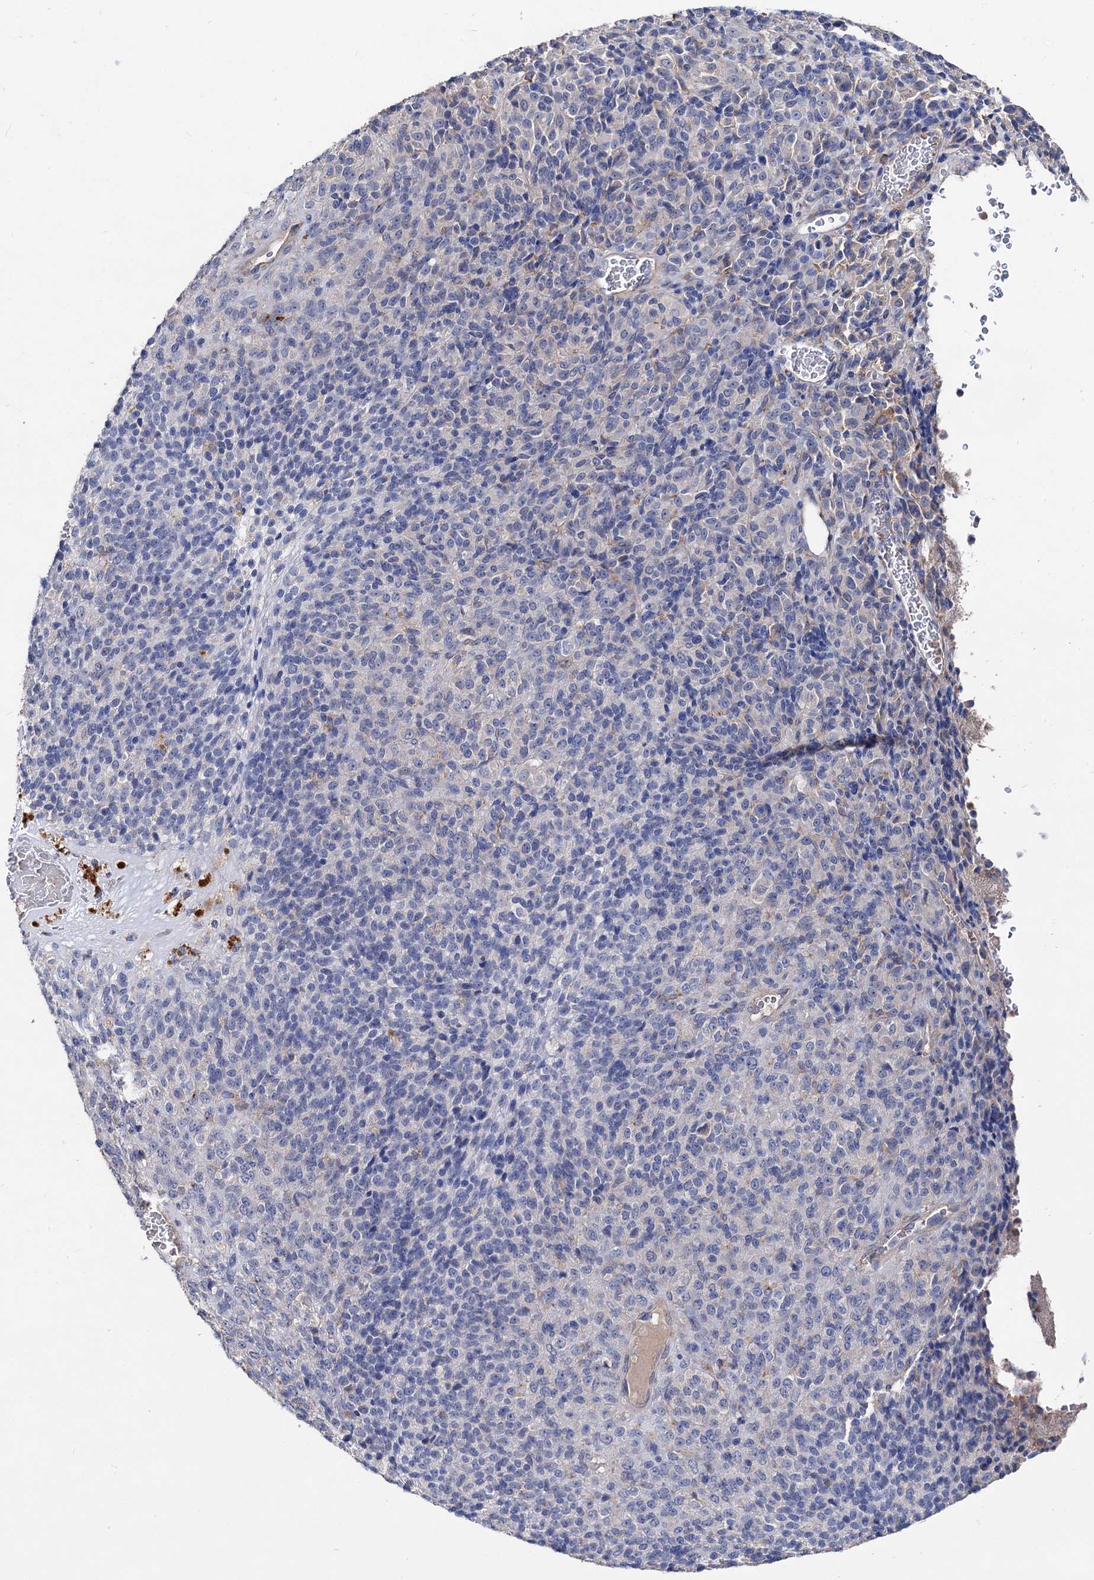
{"staining": {"intensity": "negative", "quantity": "none", "location": "none"}, "tissue": "melanoma", "cell_type": "Tumor cells", "image_type": "cancer", "snomed": [{"axis": "morphology", "description": "Malignant melanoma, Metastatic site"}, {"axis": "topography", "description": "Brain"}], "caption": "Immunohistochemical staining of malignant melanoma (metastatic site) demonstrates no significant positivity in tumor cells.", "gene": "HVCN1", "patient": {"sex": "female", "age": 56}}